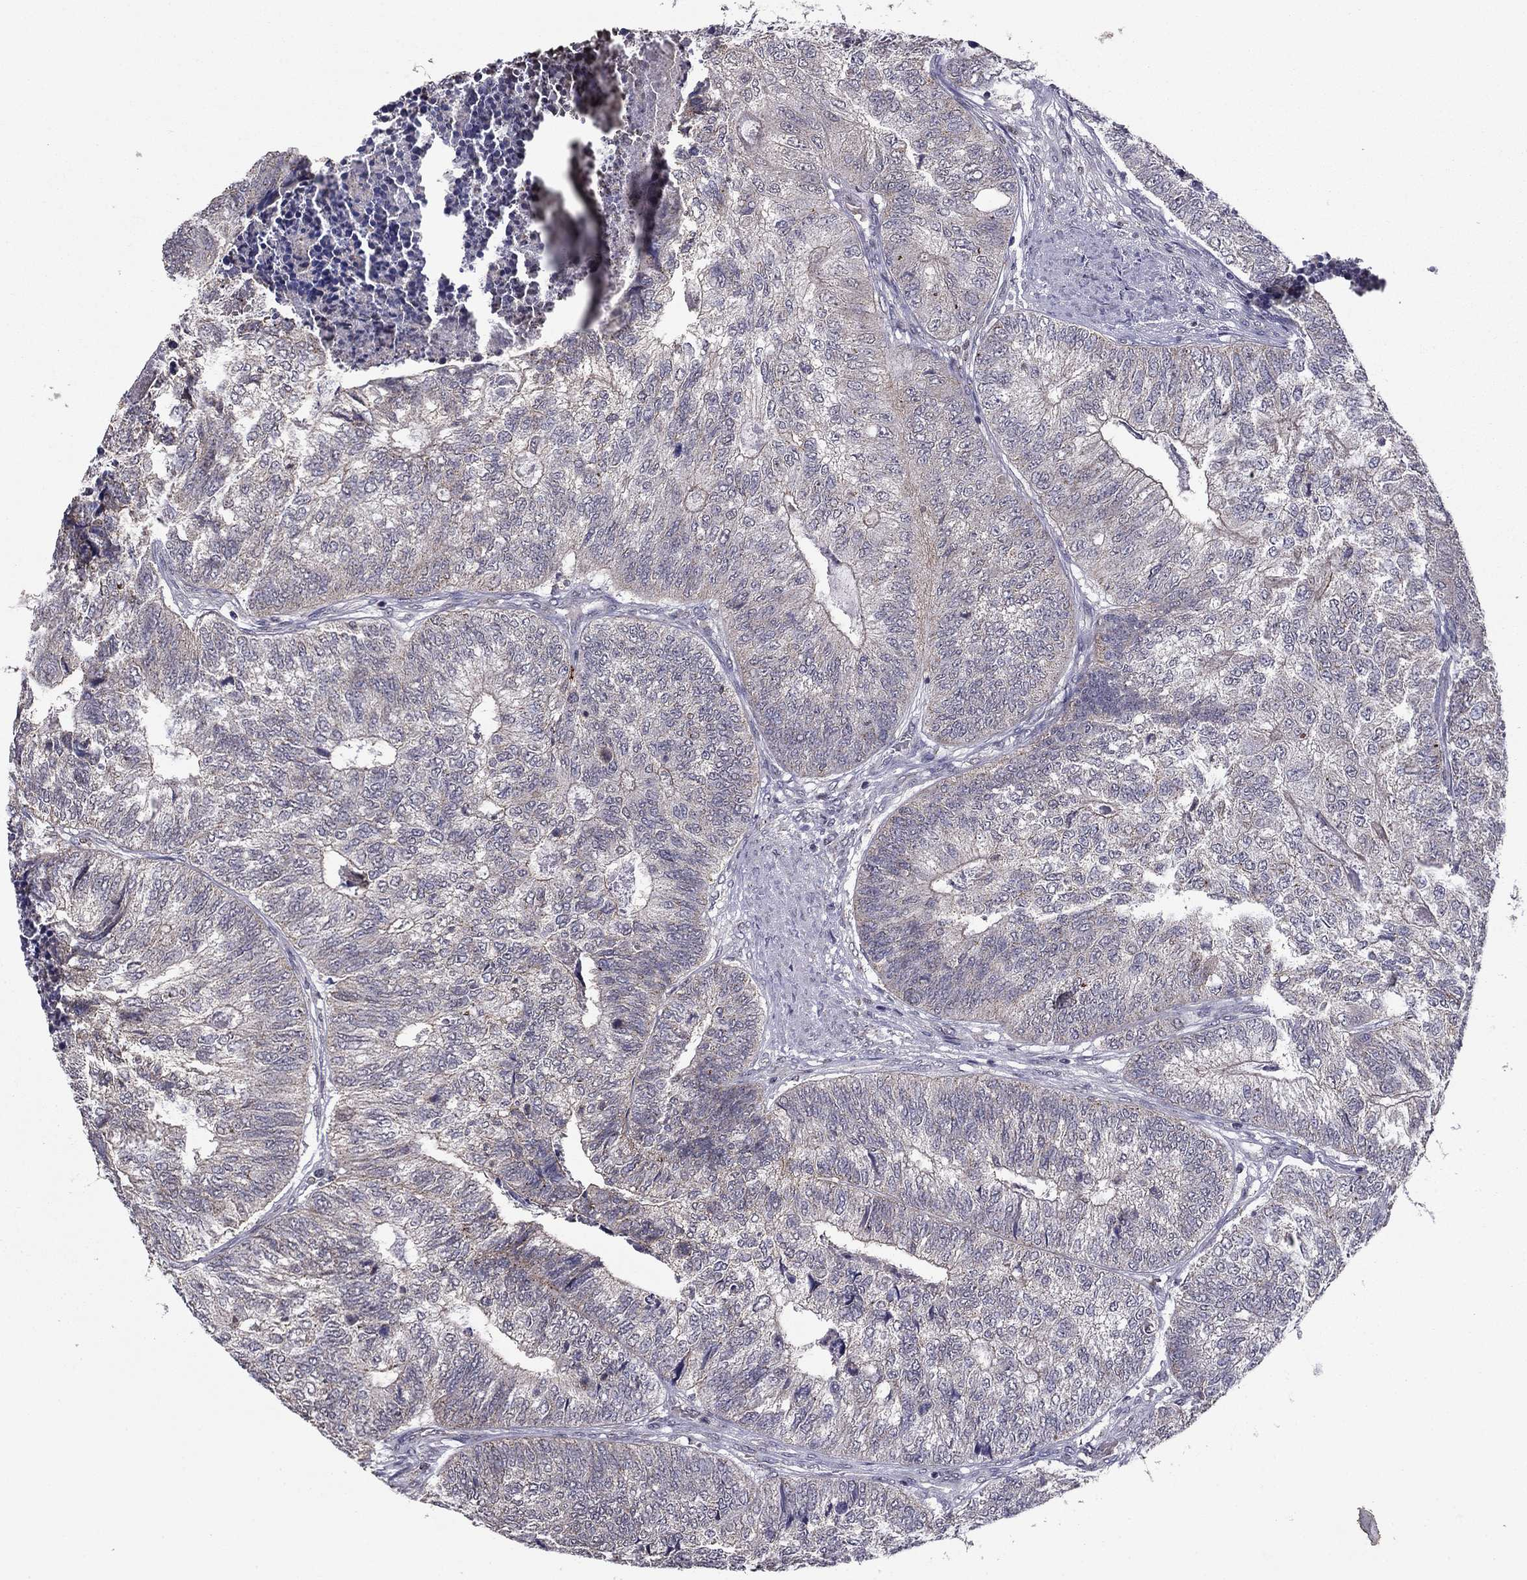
{"staining": {"intensity": "negative", "quantity": "none", "location": "none"}, "tissue": "colorectal cancer", "cell_type": "Tumor cells", "image_type": "cancer", "snomed": [{"axis": "morphology", "description": "Adenocarcinoma, NOS"}, {"axis": "topography", "description": "Colon"}], "caption": "There is no significant staining in tumor cells of colorectal cancer. The staining was performed using DAB to visualize the protein expression in brown, while the nuclei were stained in blue with hematoxylin (Magnification: 20x).", "gene": "HCN1", "patient": {"sex": "female", "age": 67}}